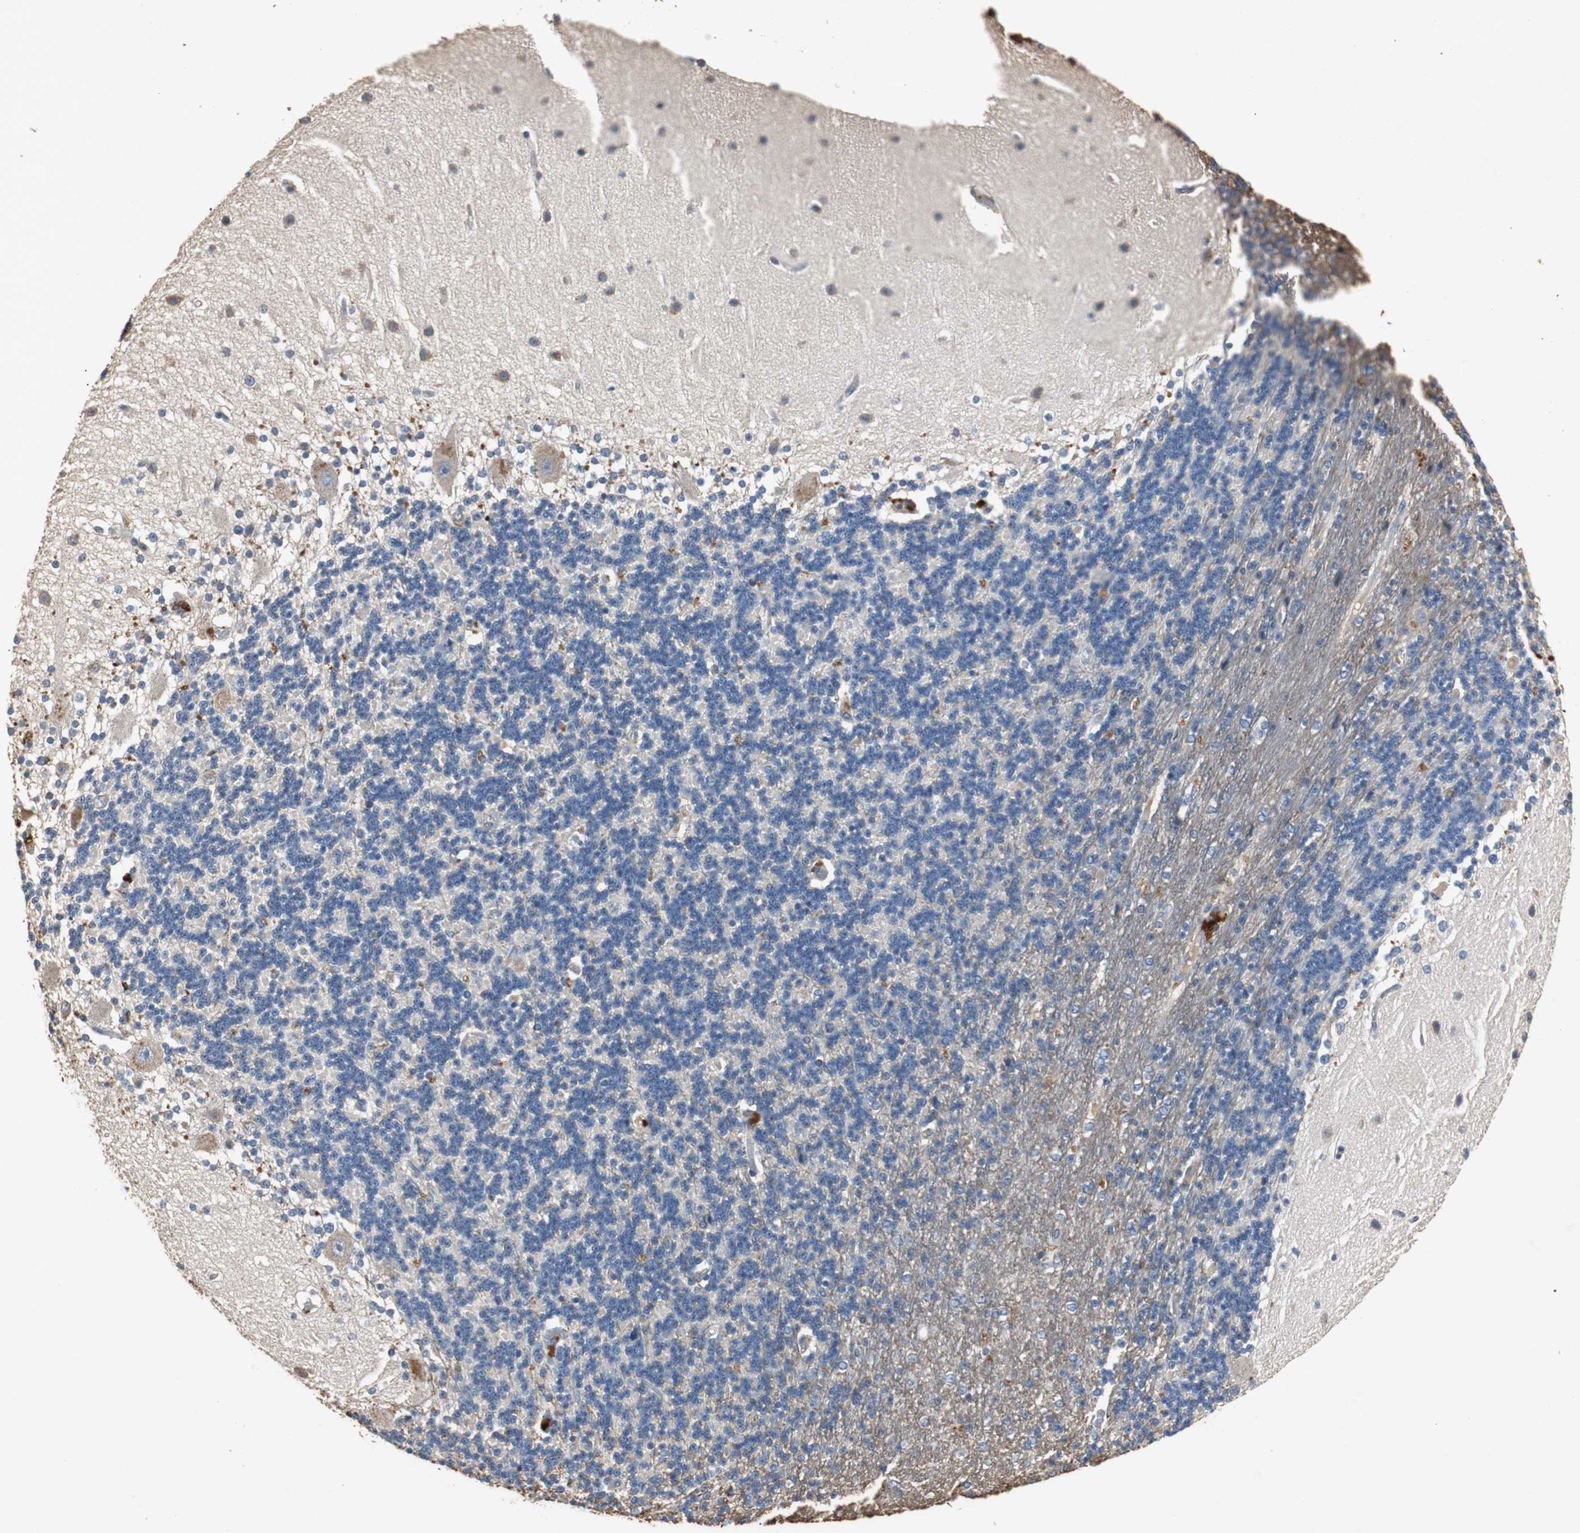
{"staining": {"intensity": "moderate", "quantity": "<25%", "location": "cytoplasmic/membranous"}, "tissue": "cerebellum", "cell_type": "Cells in granular layer", "image_type": "normal", "snomed": [{"axis": "morphology", "description": "Normal tissue, NOS"}, {"axis": "topography", "description": "Cerebellum"}], "caption": "Cerebellum stained for a protein (brown) reveals moderate cytoplasmic/membranous positive expression in approximately <25% of cells in granular layer.", "gene": "TNFRSF14", "patient": {"sex": "female", "age": 54}}